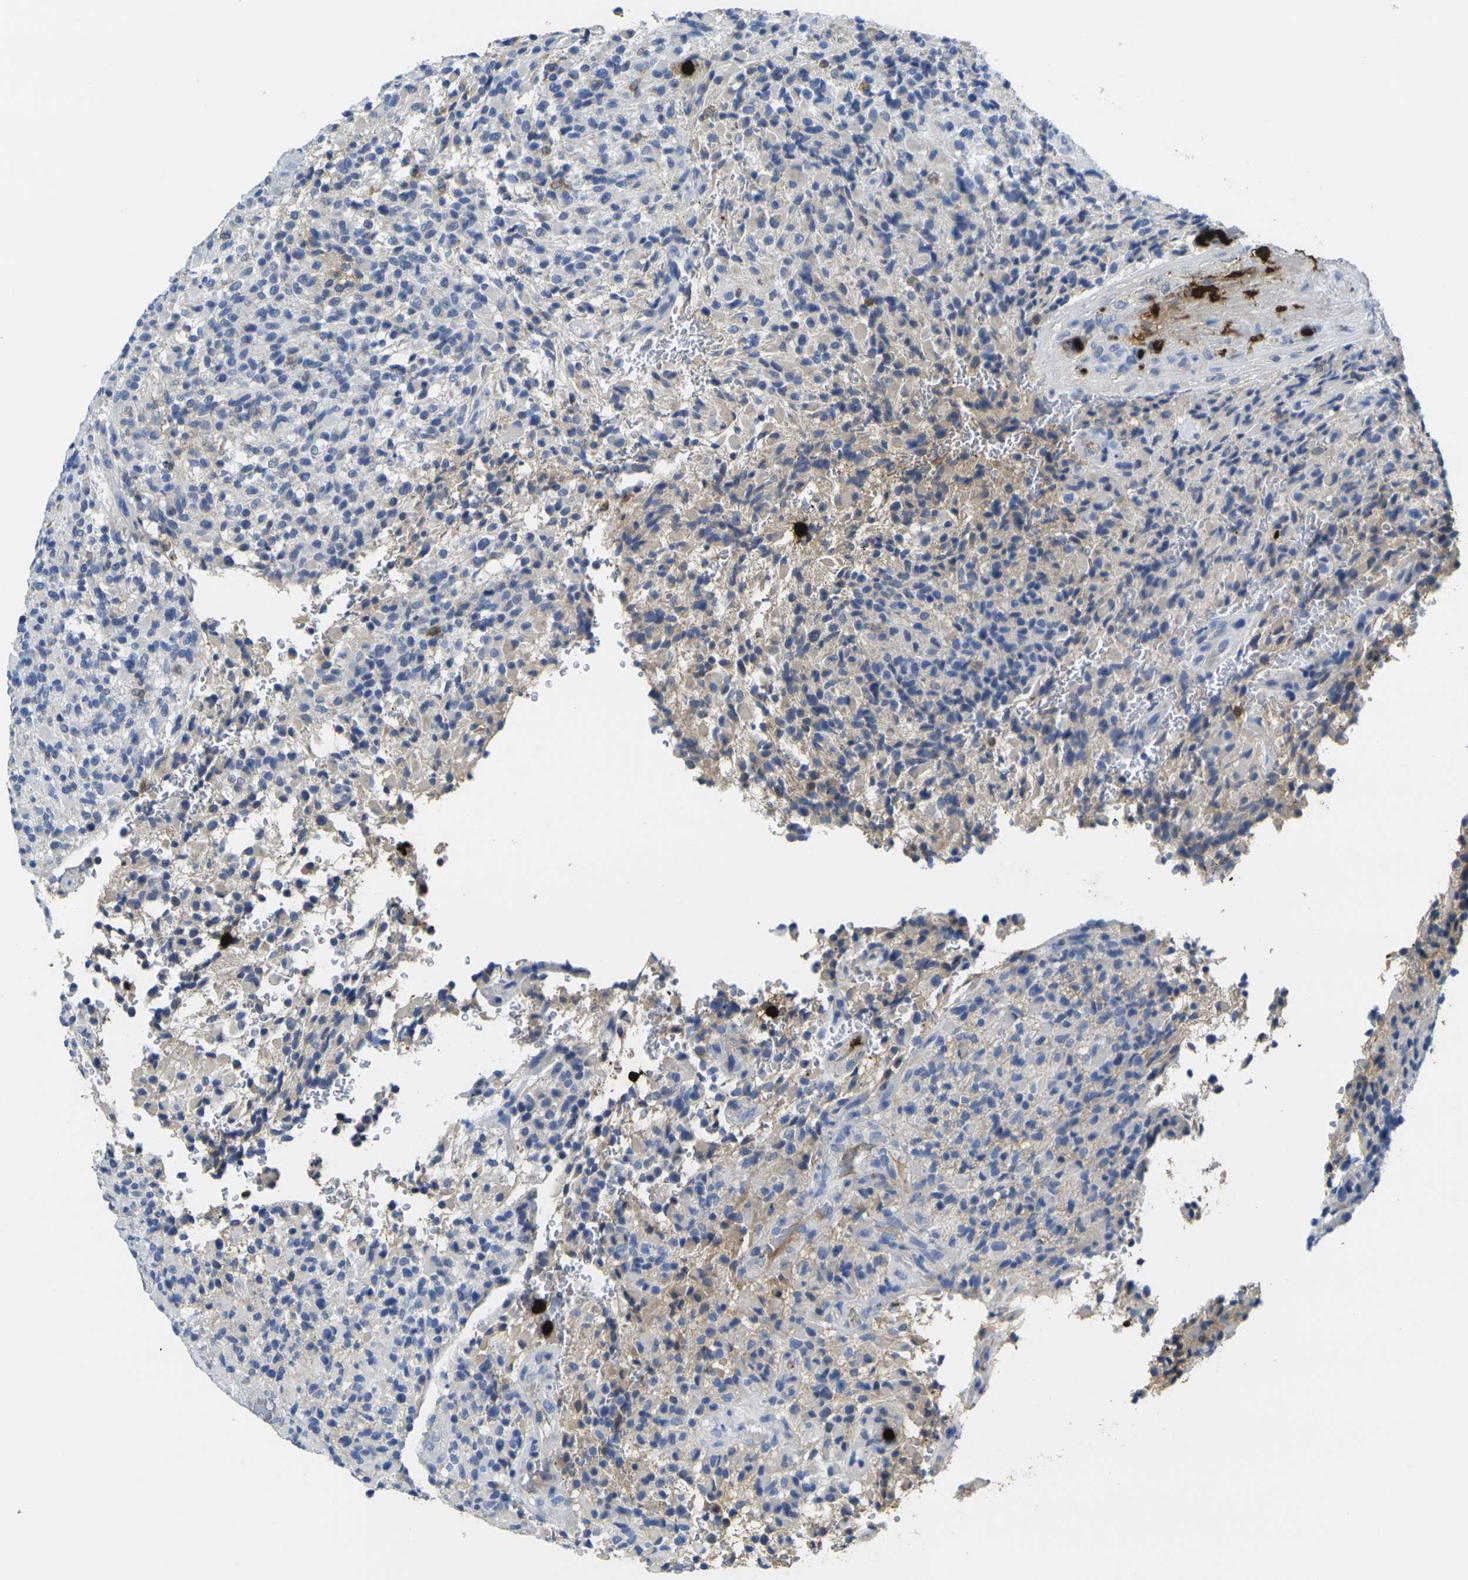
{"staining": {"intensity": "negative", "quantity": "none", "location": "none"}, "tissue": "glioma", "cell_type": "Tumor cells", "image_type": "cancer", "snomed": [{"axis": "morphology", "description": "Glioma, malignant, High grade"}, {"axis": "topography", "description": "Brain"}], "caption": "Malignant high-grade glioma was stained to show a protein in brown. There is no significant staining in tumor cells.", "gene": "S100A9", "patient": {"sex": "male", "age": 71}}